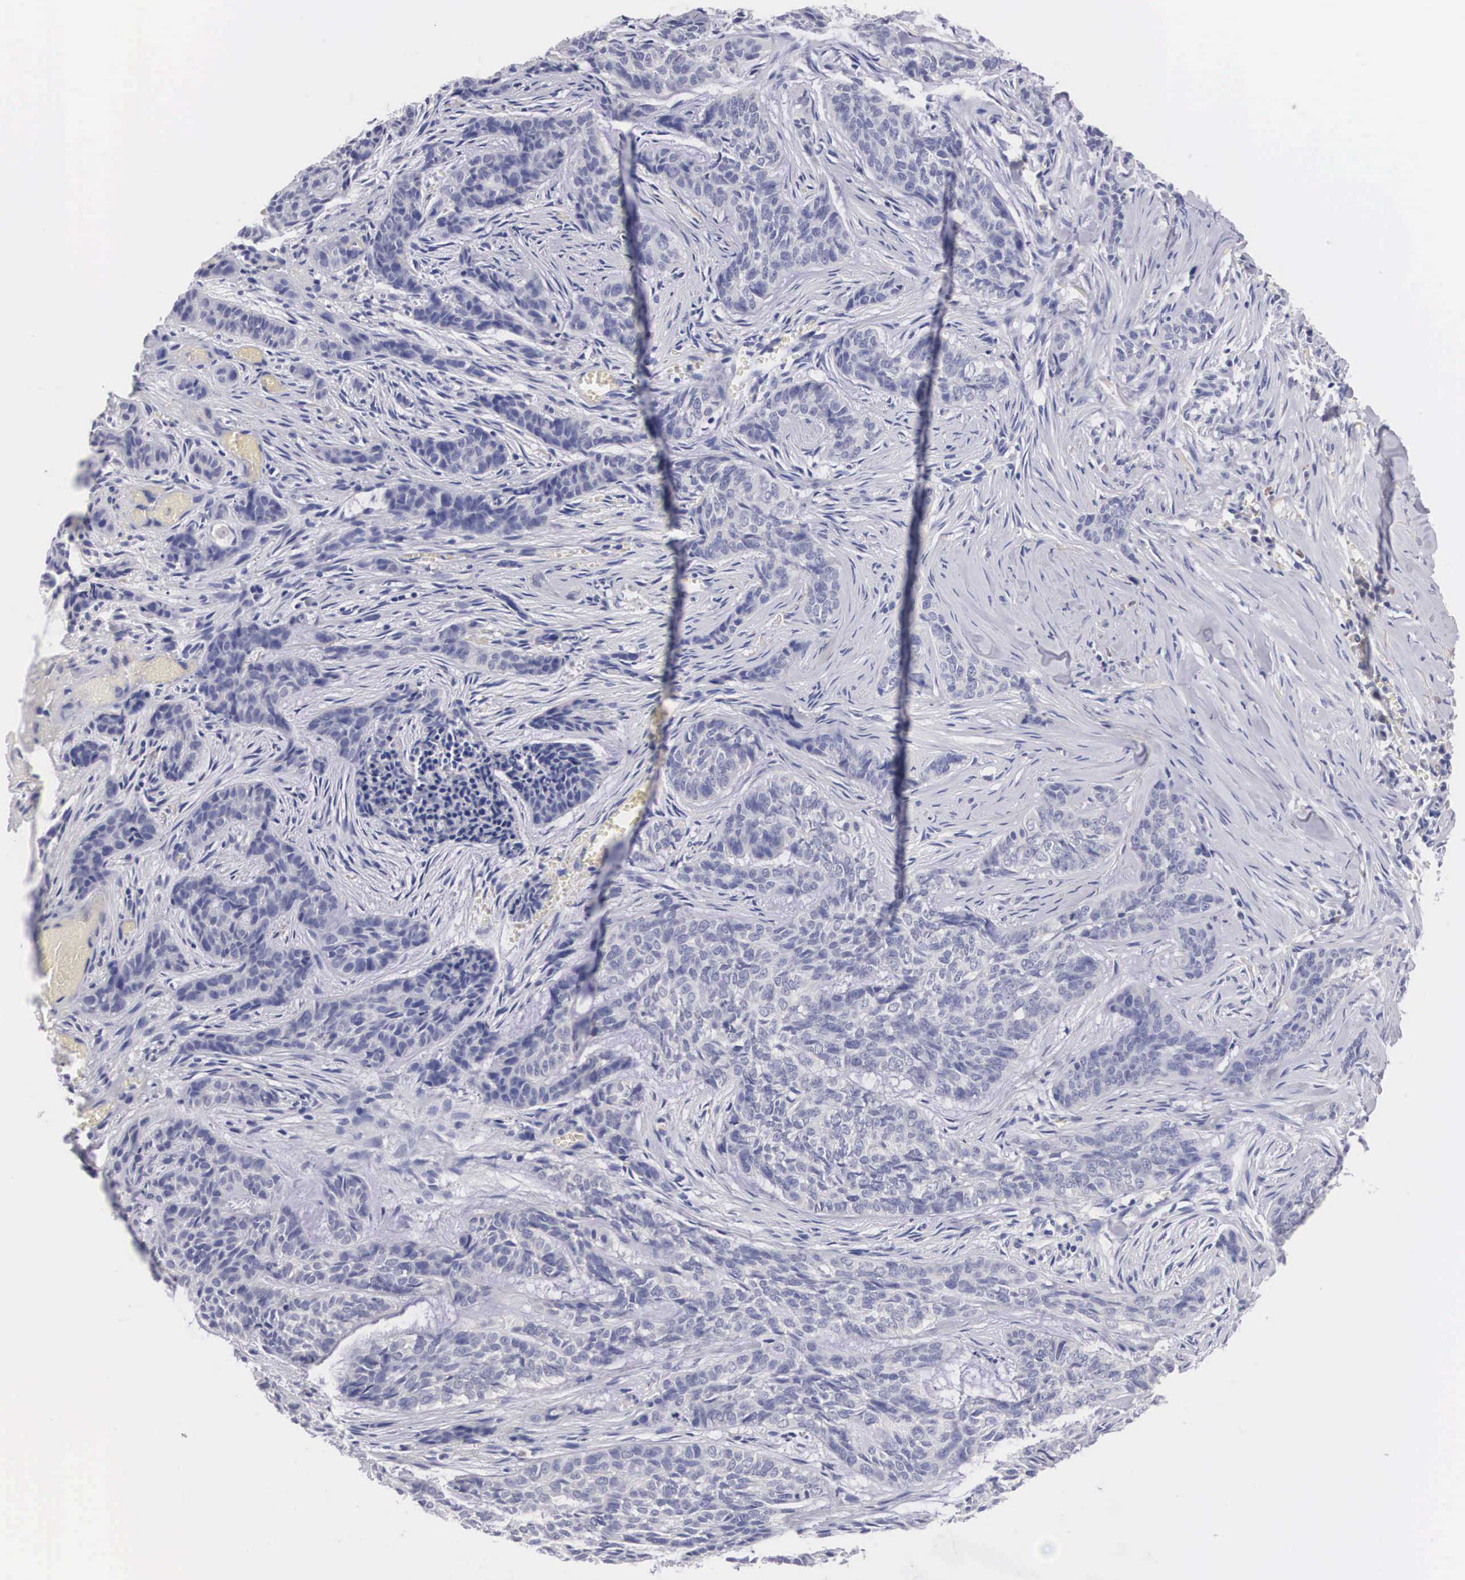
{"staining": {"intensity": "negative", "quantity": "none", "location": "none"}, "tissue": "skin cancer", "cell_type": "Tumor cells", "image_type": "cancer", "snomed": [{"axis": "morphology", "description": "Normal tissue, NOS"}, {"axis": "morphology", "description": "Basal cell carcinoma"}, {"axis": "topography", "description": "Skin"}], "caption": "Immunohistochemistry (IHC) of skin cancer demonstrates no positivity in tumor cells. (DAB (3,3'-diaminobenzidine) IHC, high magnification).", "gene": "ABHD4", "patient": {"sex": "female", "age": 65}}